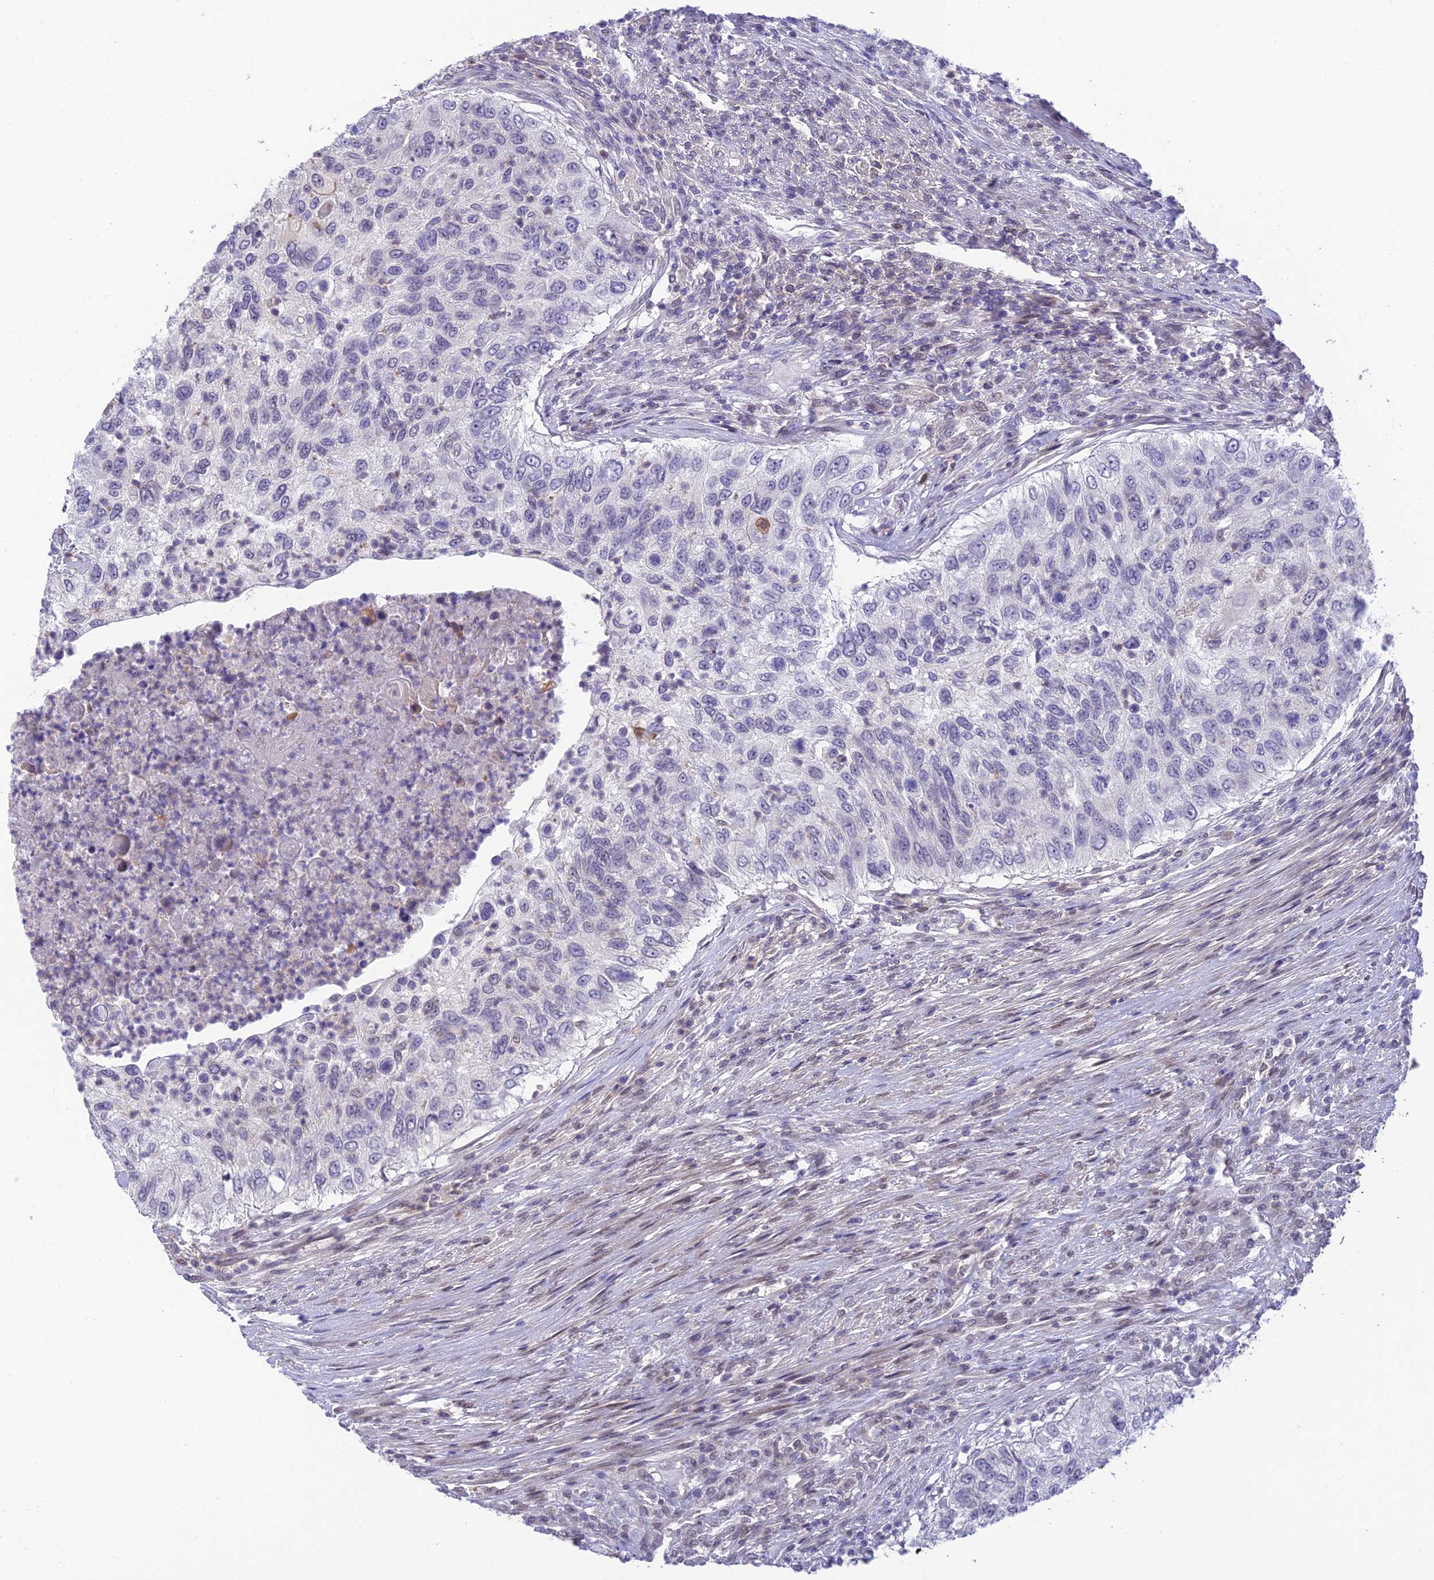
{"staining": {"intensity": "negative", "quantity": "none", "location": "none"}, "tissue": "urothelial cancer", "cell_type": "Tumor cells", "image_type": "cancer", "snomed": [{"axis": "morphology", "description": "Urothelial carcinoma, High grade"}, {"axis": "topography", "description": "Urinary bladder"}], "caption": "An immunohistochemistry (IHC) histopathology image of high-grade urothelial carcinoma is shown. There is no staining in tumor cells of high-grade urothelial carcinoma.", "gene": "BMT2", "patient": {"sex": "female", "age": 60}}